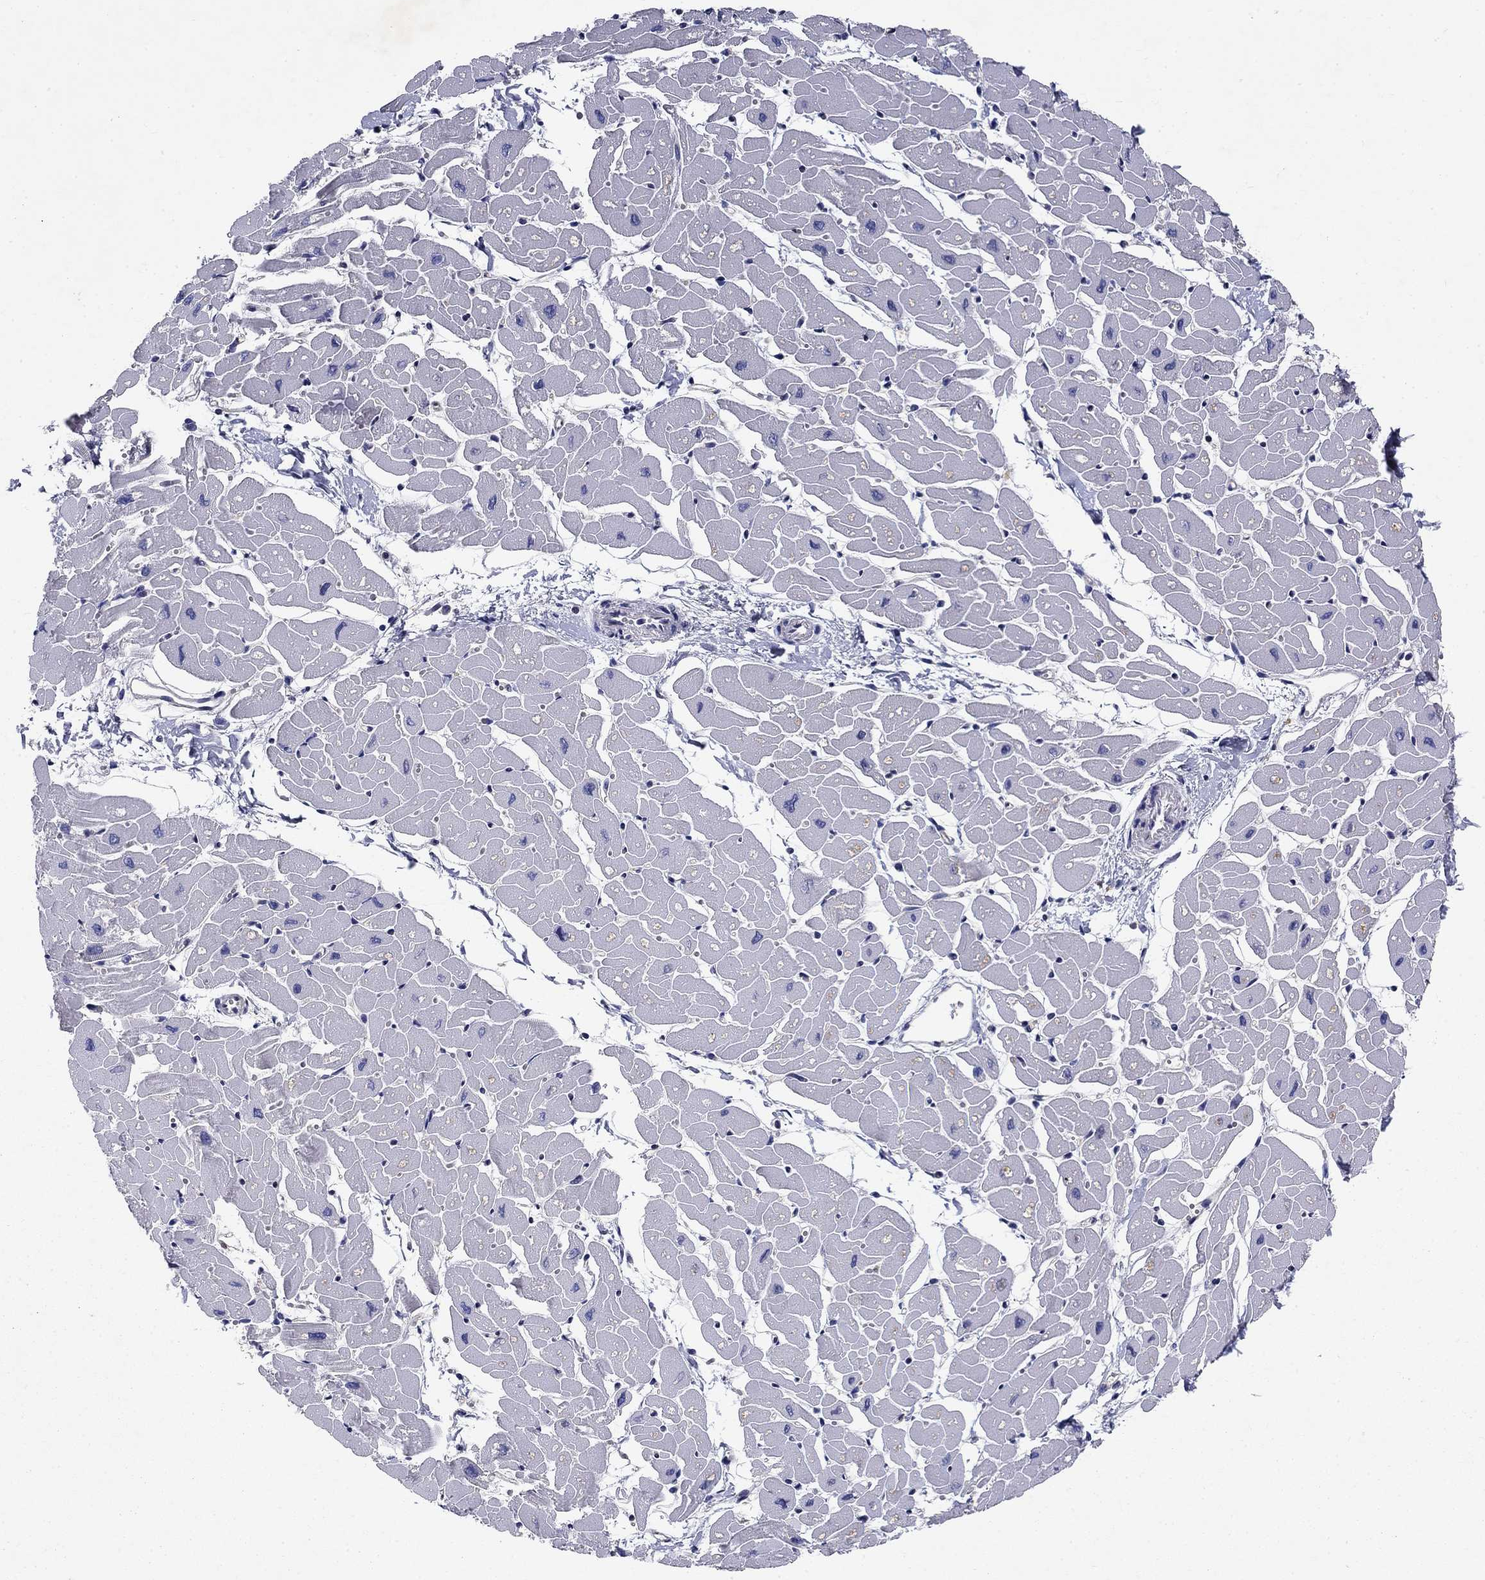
{"staining": {"intensity": "negative", "quantity": "none", "location": "none"}, "tissue": "heart muscle", "cell_type": "Cardiomyocytes", "image_type": "normal", "snomed": [{"axis": "morphology", "description": "Normal tissue, NOS"}, {"axis": "topography", "description": "Heart"}], "caption": "IHC micrograph of normal human heart muscle stained for a protein (brown), which exhibits no staining in cardiomyocytes.", "gene": "GLTP", "patient": {"sex": "male", "age": 57}}